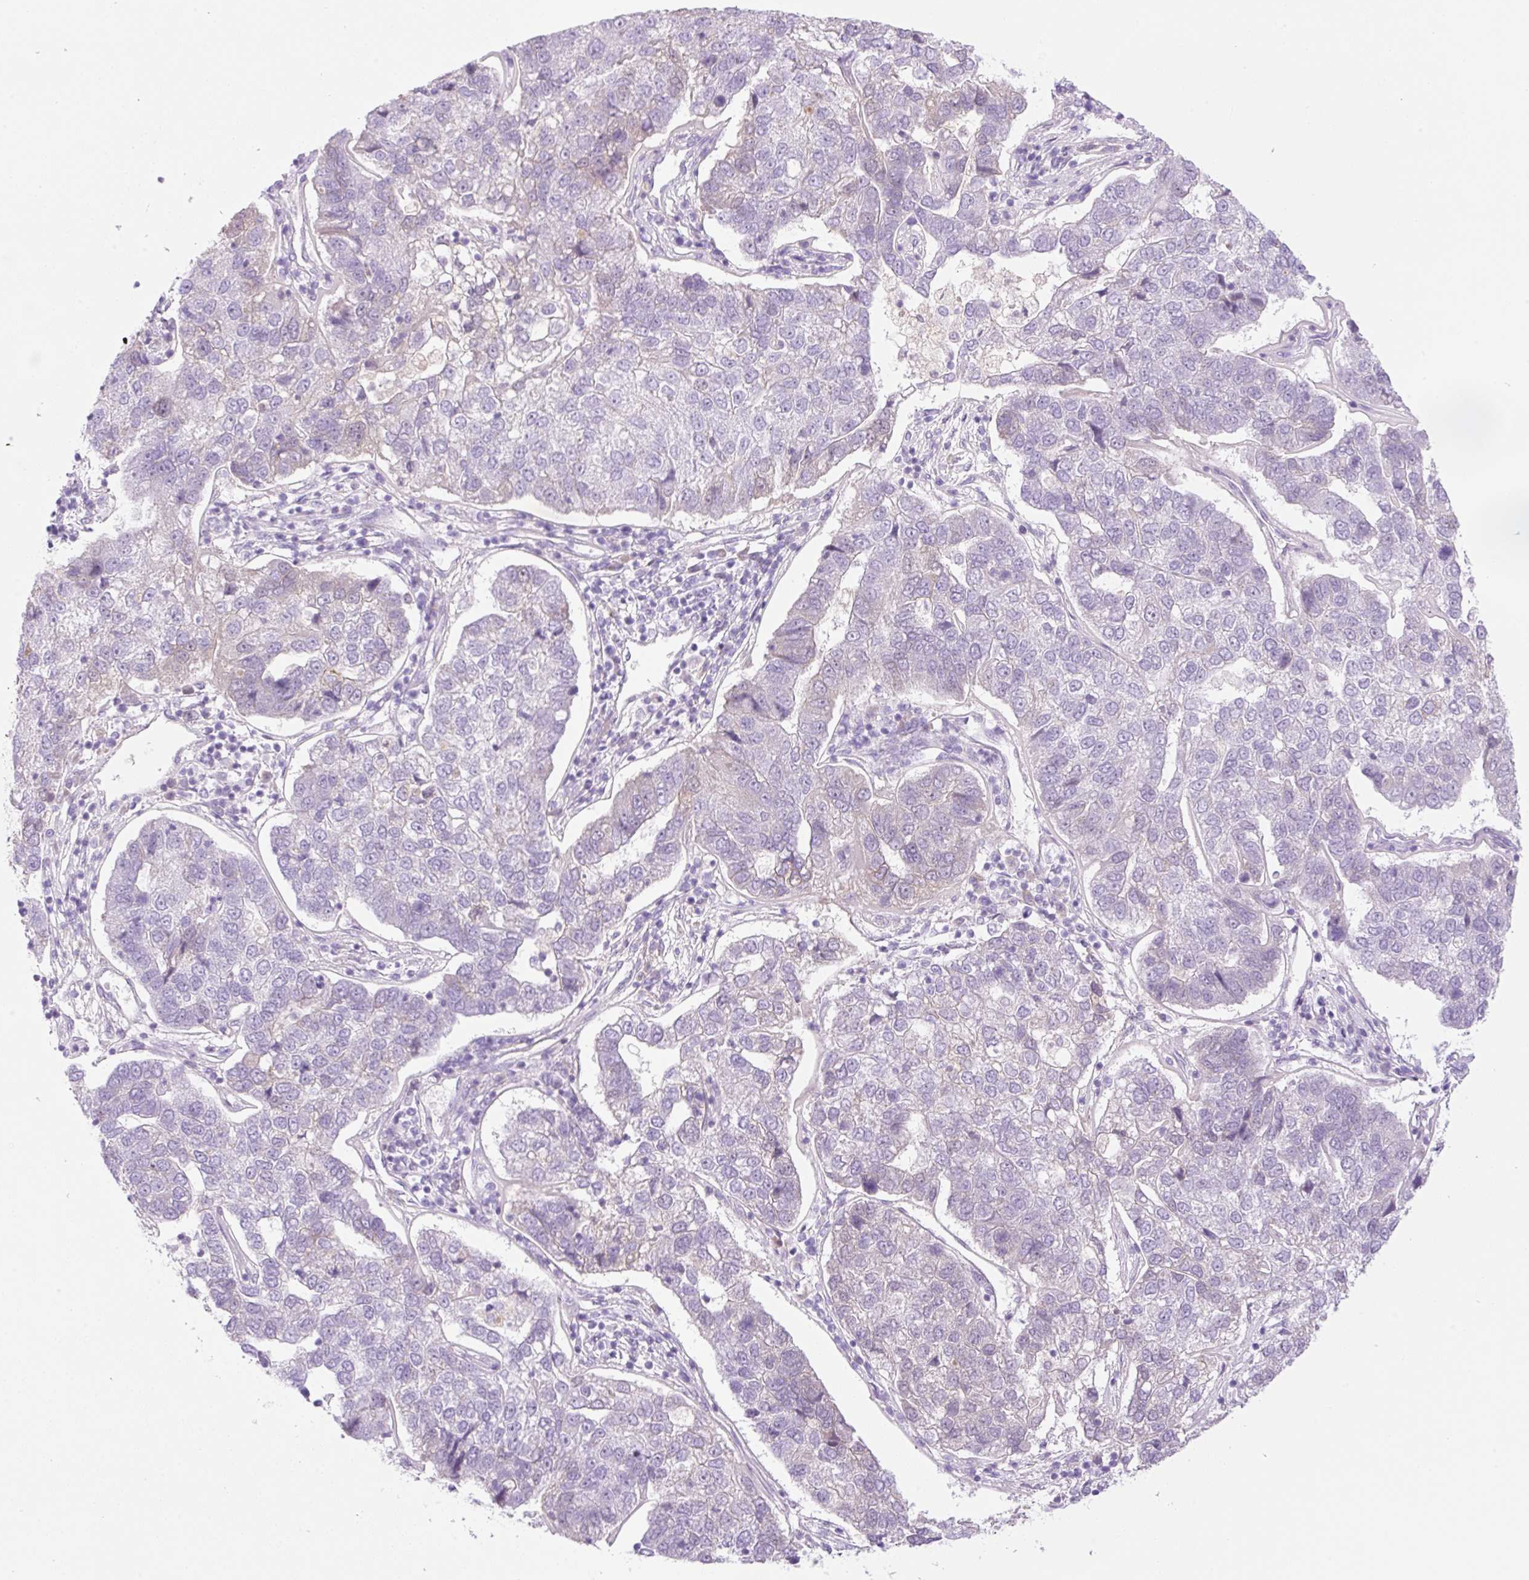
{"staining": {"intensity": "negative", "quantity": "none", "location": "none"}, "tissue": "pancreatic cancer", "cell_type": "Tumor cells", "image_type": "cancer", "snomed": [{"axis": "morphology", "description": "Adenocarcinoma, NOS"}, {"axis": "topography", "description": "Pancreas"}], "caption": "Immunohistochemistry micrograph of human pancreatic adenocarcinoma stained for a protein (brown), which exhibits no positivity in tumor cells. The staining was performed using DAB to visualize the protein expression in brown, while the nuclei were stained in blue with hematoxylin (Magnification: 20x).", "gene": "PALM3", "patient": {"sex": "female", "age": 61}}